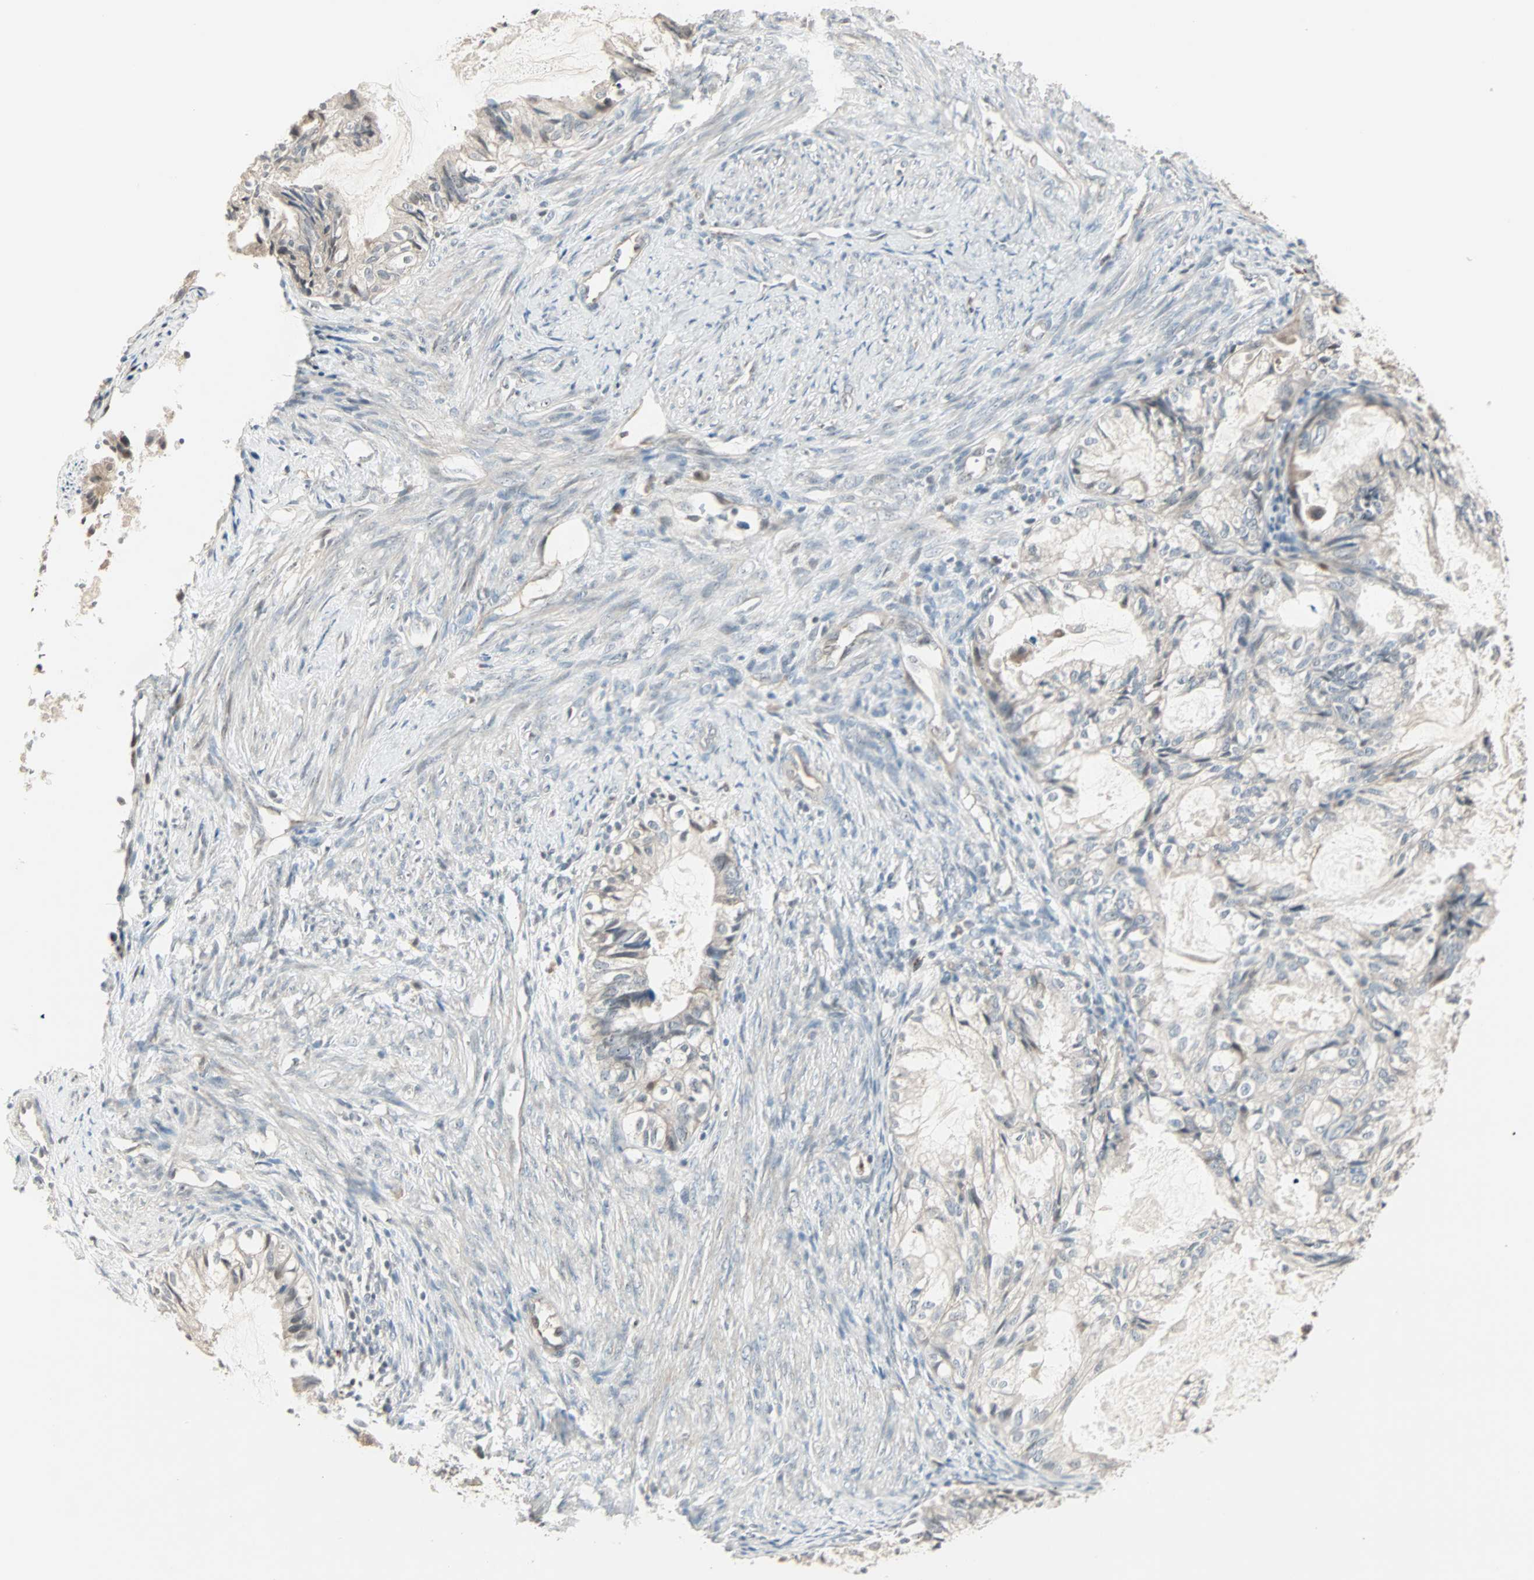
{"staining": {"intensity": "weak", "quantity": "25%-75%", "location": "cytoplasmic/membranous"}, "tissue": "cervical cancer", "cell_type": "Tumor cells", "image_type": "cancer", "snomed": [{"axis": "morphology", "description": "Normal tissue, NOS"}, {"axis": "morphology", "description": "Adenocarcinoma, NOS"}, {"axis": "topography", "description": "Cervix"}, {"axis": "topography", "description": "Endometrium"}], "caption": "Immunohistochemistry (DAB) staining of cervical cancer shows weak cytoplasmic/membranous protein positivity in about 25%-75% of tumor cells.", "gene": "KDM4A", "patient": {"sex": "female", "age": 86}}